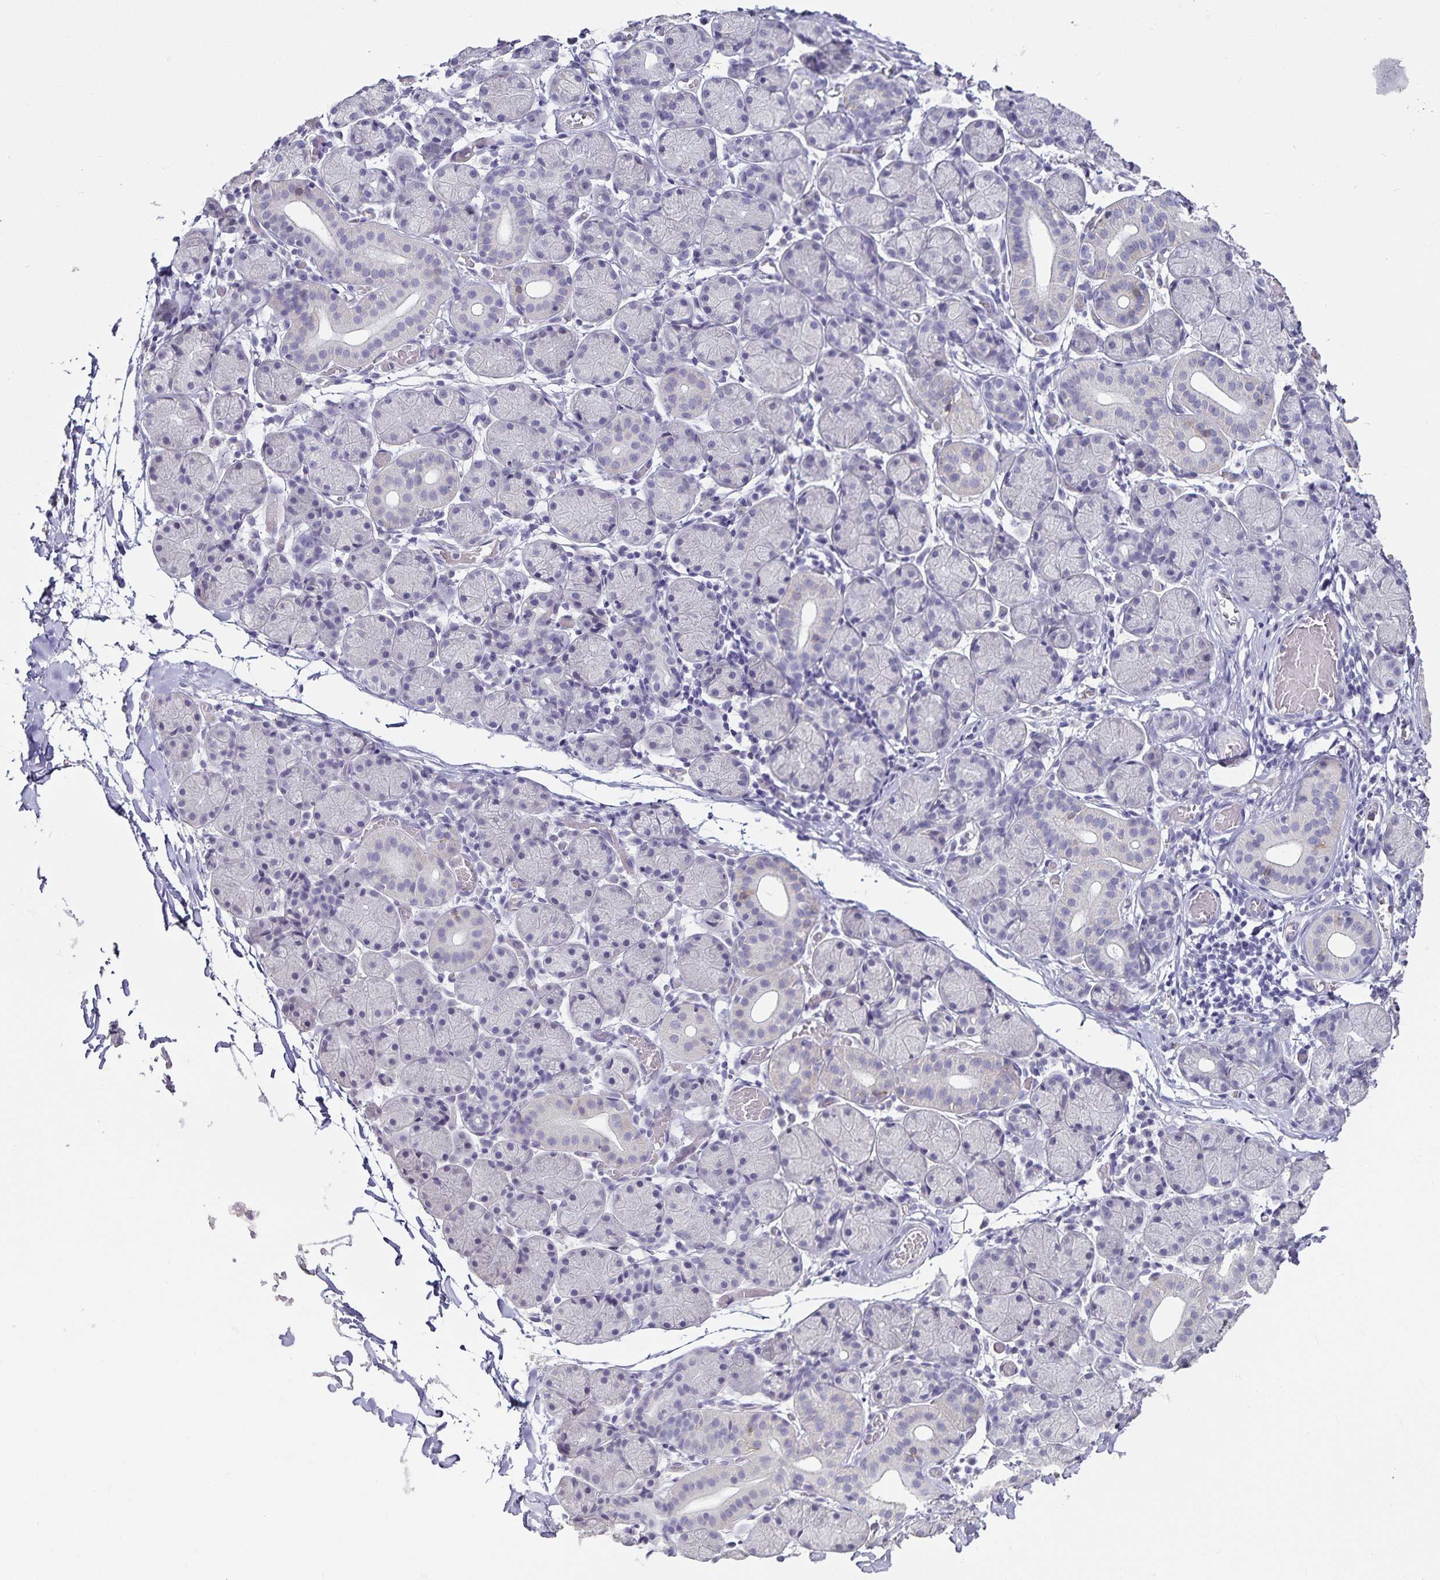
{"staining": {"intensity": "moderate", "quantity": "<25%", "location": "cytoplasmic/membranous"}, "tissue": "salivary gland", "cell_type": "Glandular cells", "image_type": "normal", "snomed": [{"axis": "morphology", "description": "Normal tissue, NOS"}, {"axis": "topography", "description": "Salivary gland"}], "caption": "Immunohistochemical staining of unremarkable human salivary gland demonstrates low levels of moderate cytoplasmic/membranous positivity in about <25% of glandular cells.", "gene": "CA12", "patient": {"sex": "female", "age": 24}}